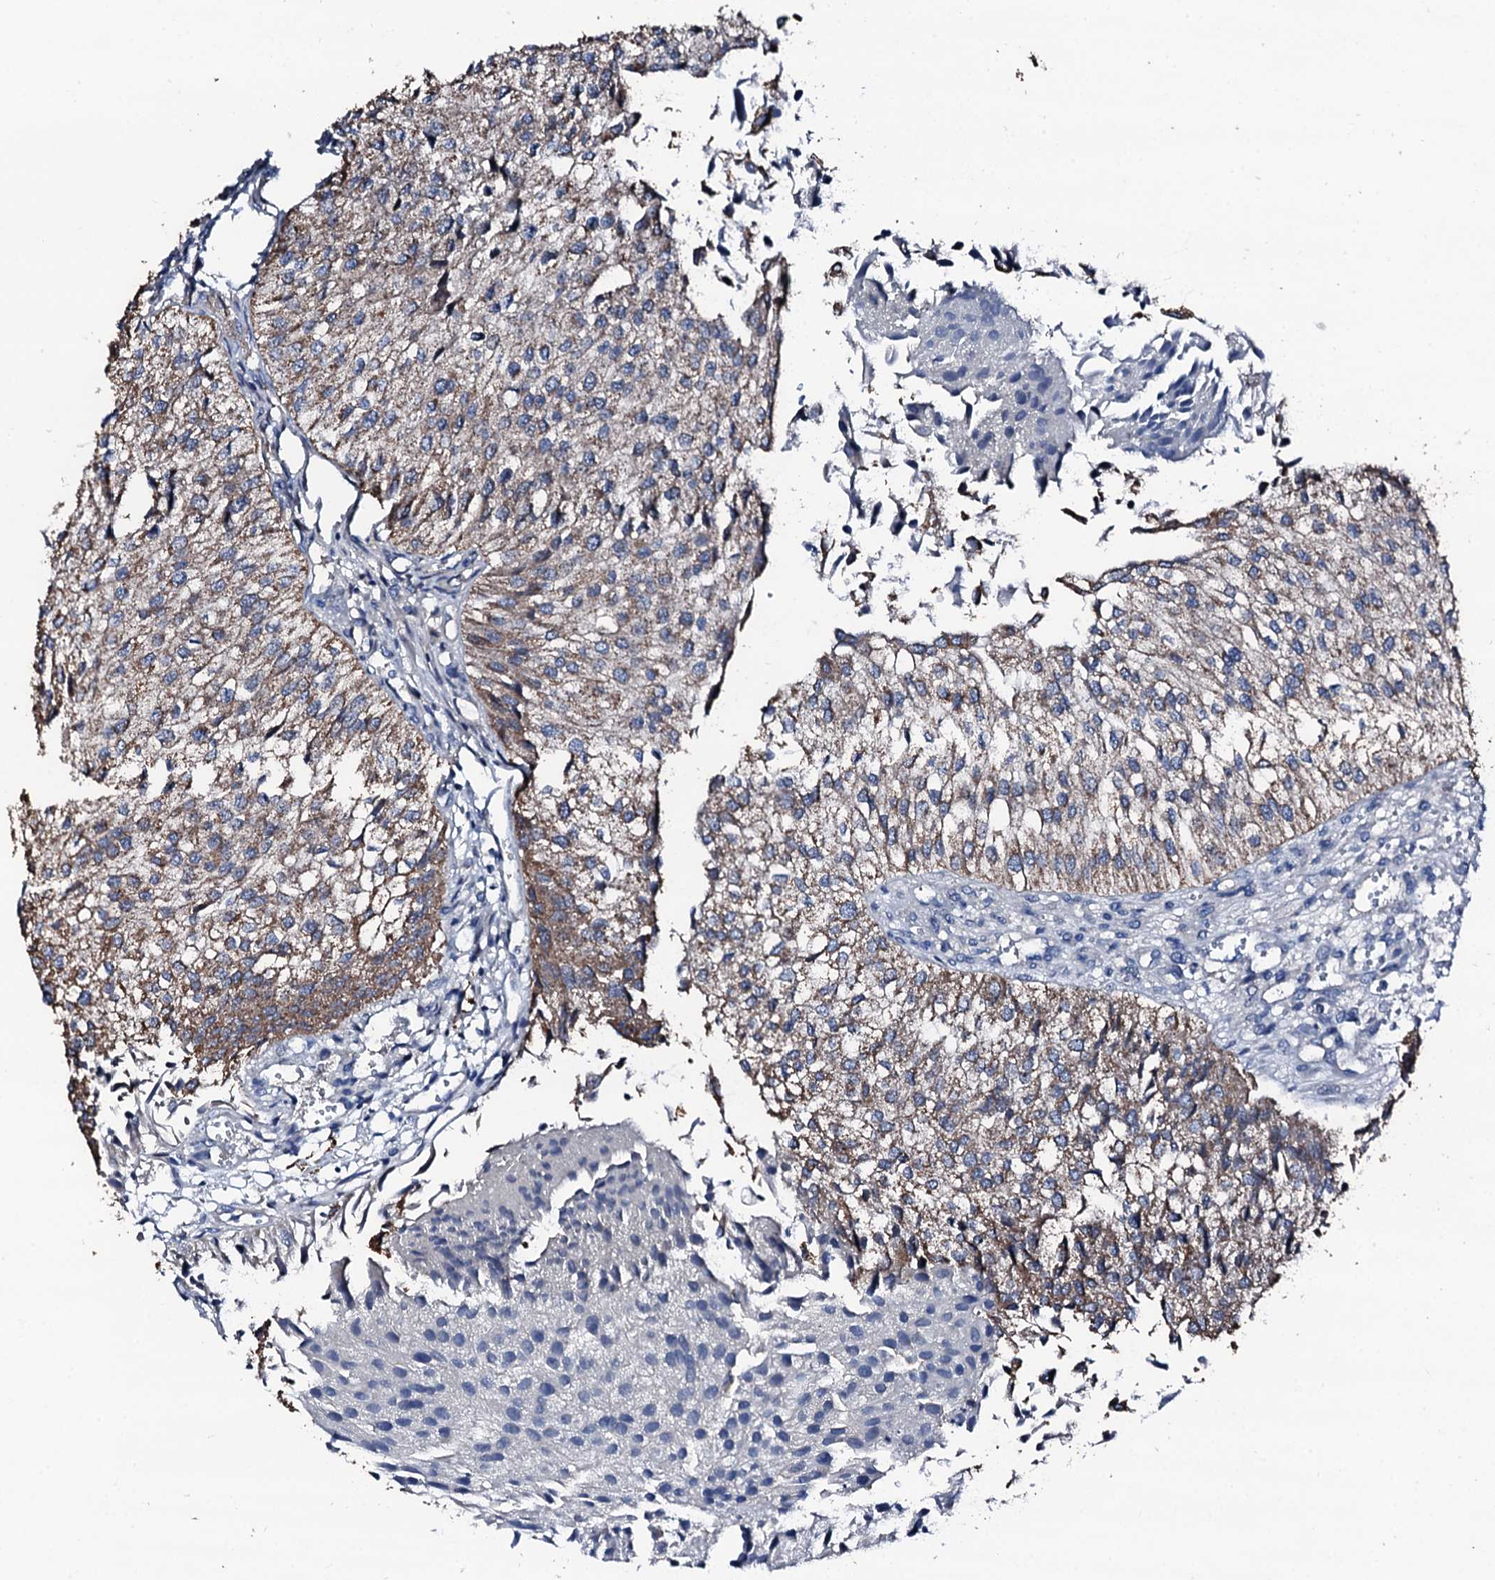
{"staining": {"intensity": "moderate", "quantity": ">75%", "location": "cytoplasmic/membranous"}, "tissue": "urothelial cancer", "cell_type": "Tumor cells", "image_type": "cancer", "snomed": [{"axis": "morphology", "description": "Urothelial carcinoma, Low grade"}, {"axis": "topography", "description": "Urinary bladder"}], "caption": "Moderate cytoplasmic/membranous protein positivity is present in approximately >75% of tumor cells in low-grade urothelial carcinoma.", "gene": "TRAFD1", "patient": {"sex": "female", "age": 89}}